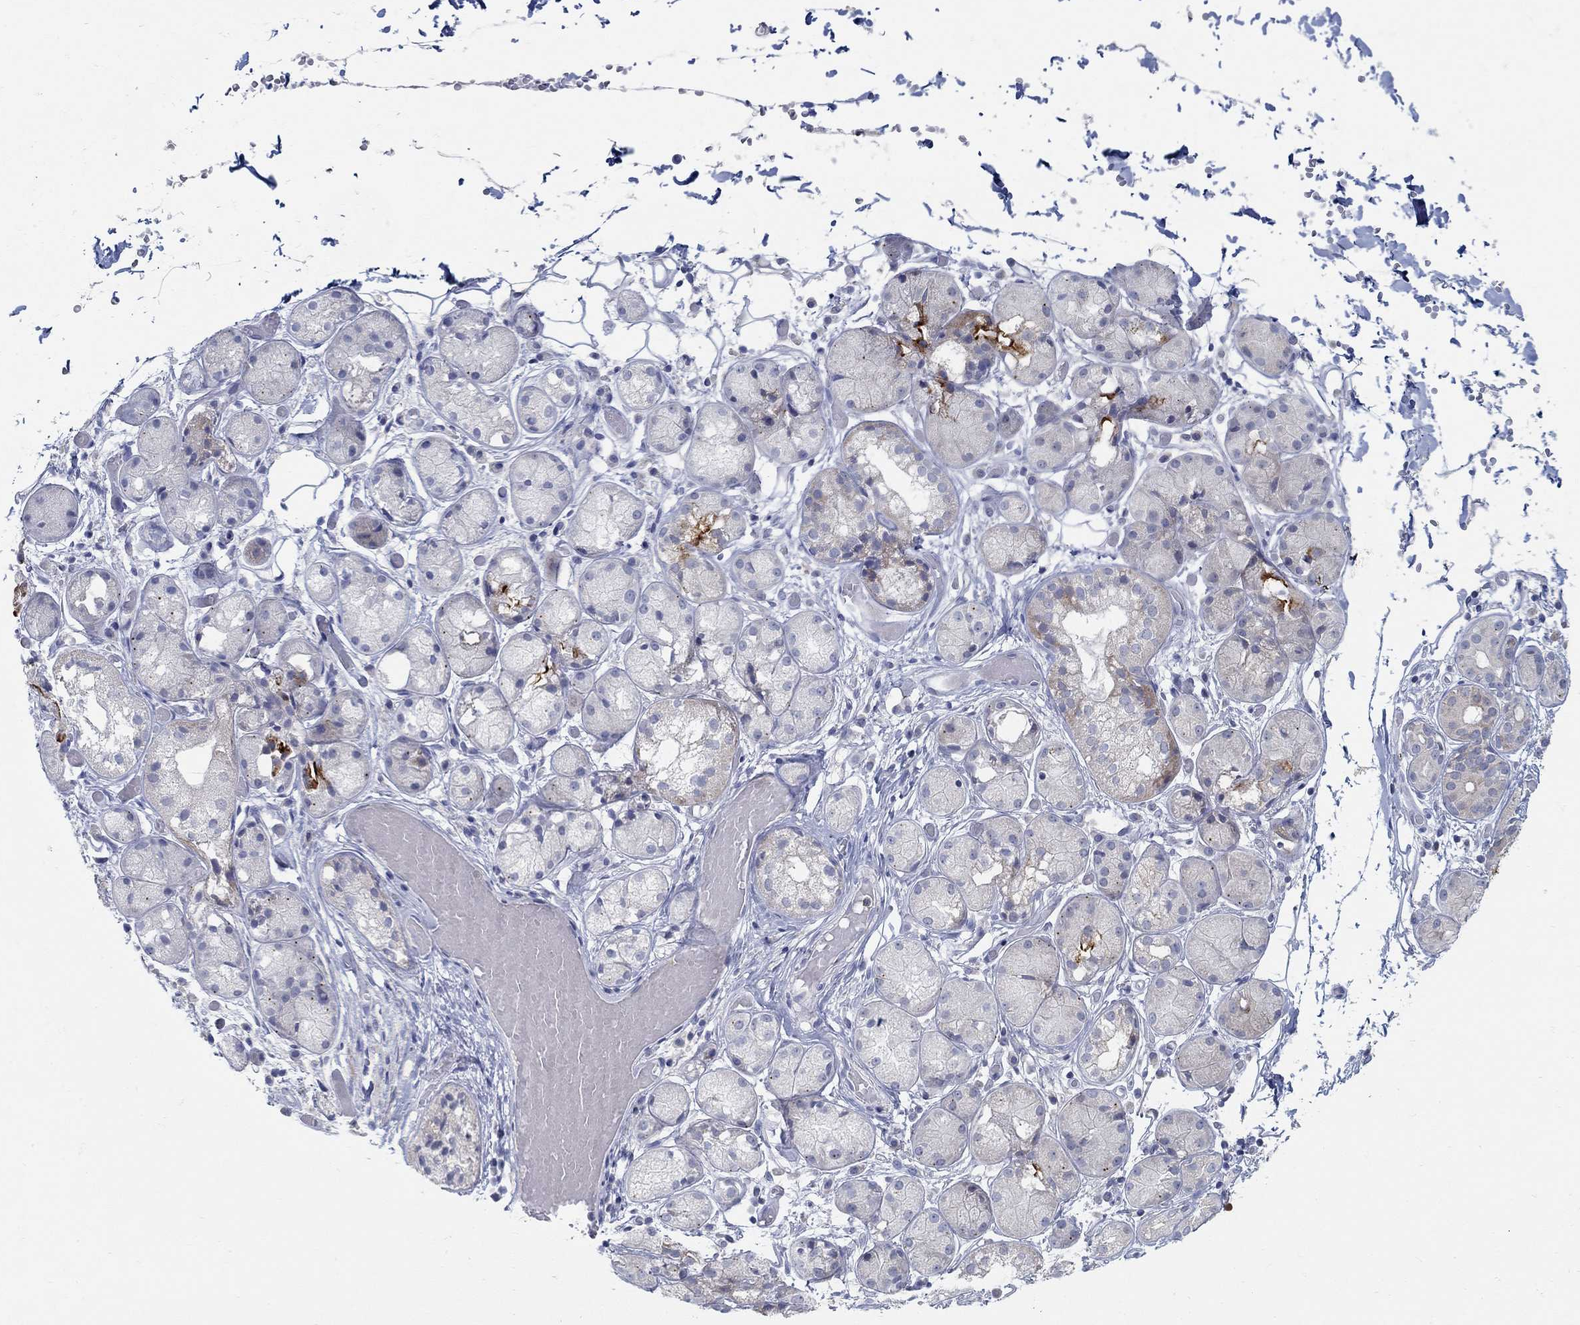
{"staining": {"intensity": "strong", "quantity": "<25%", "location": "cytoplasmic/membranous"}, "tissue": "salivary gland", "cell_type": "Glandular cells", "image_type": "normal", "snomed": [{"axis": "morphology", "description": "Normal tissue, NOS"}, {"axis": "topography", "description": "Salivary gland"}, {"axis": "topography", "description": "Peripheral nerve tissue"}], "caption": "Glandular cells demonstrate medium levels of strong cytoplasmic/membranous staining in about <25% of cells in benign salivary gland. (DAB = brown stain, brightfield microscopy at high magnification).", "gene": "ANO7", "patient": {"sex": "male", "age": 71}}